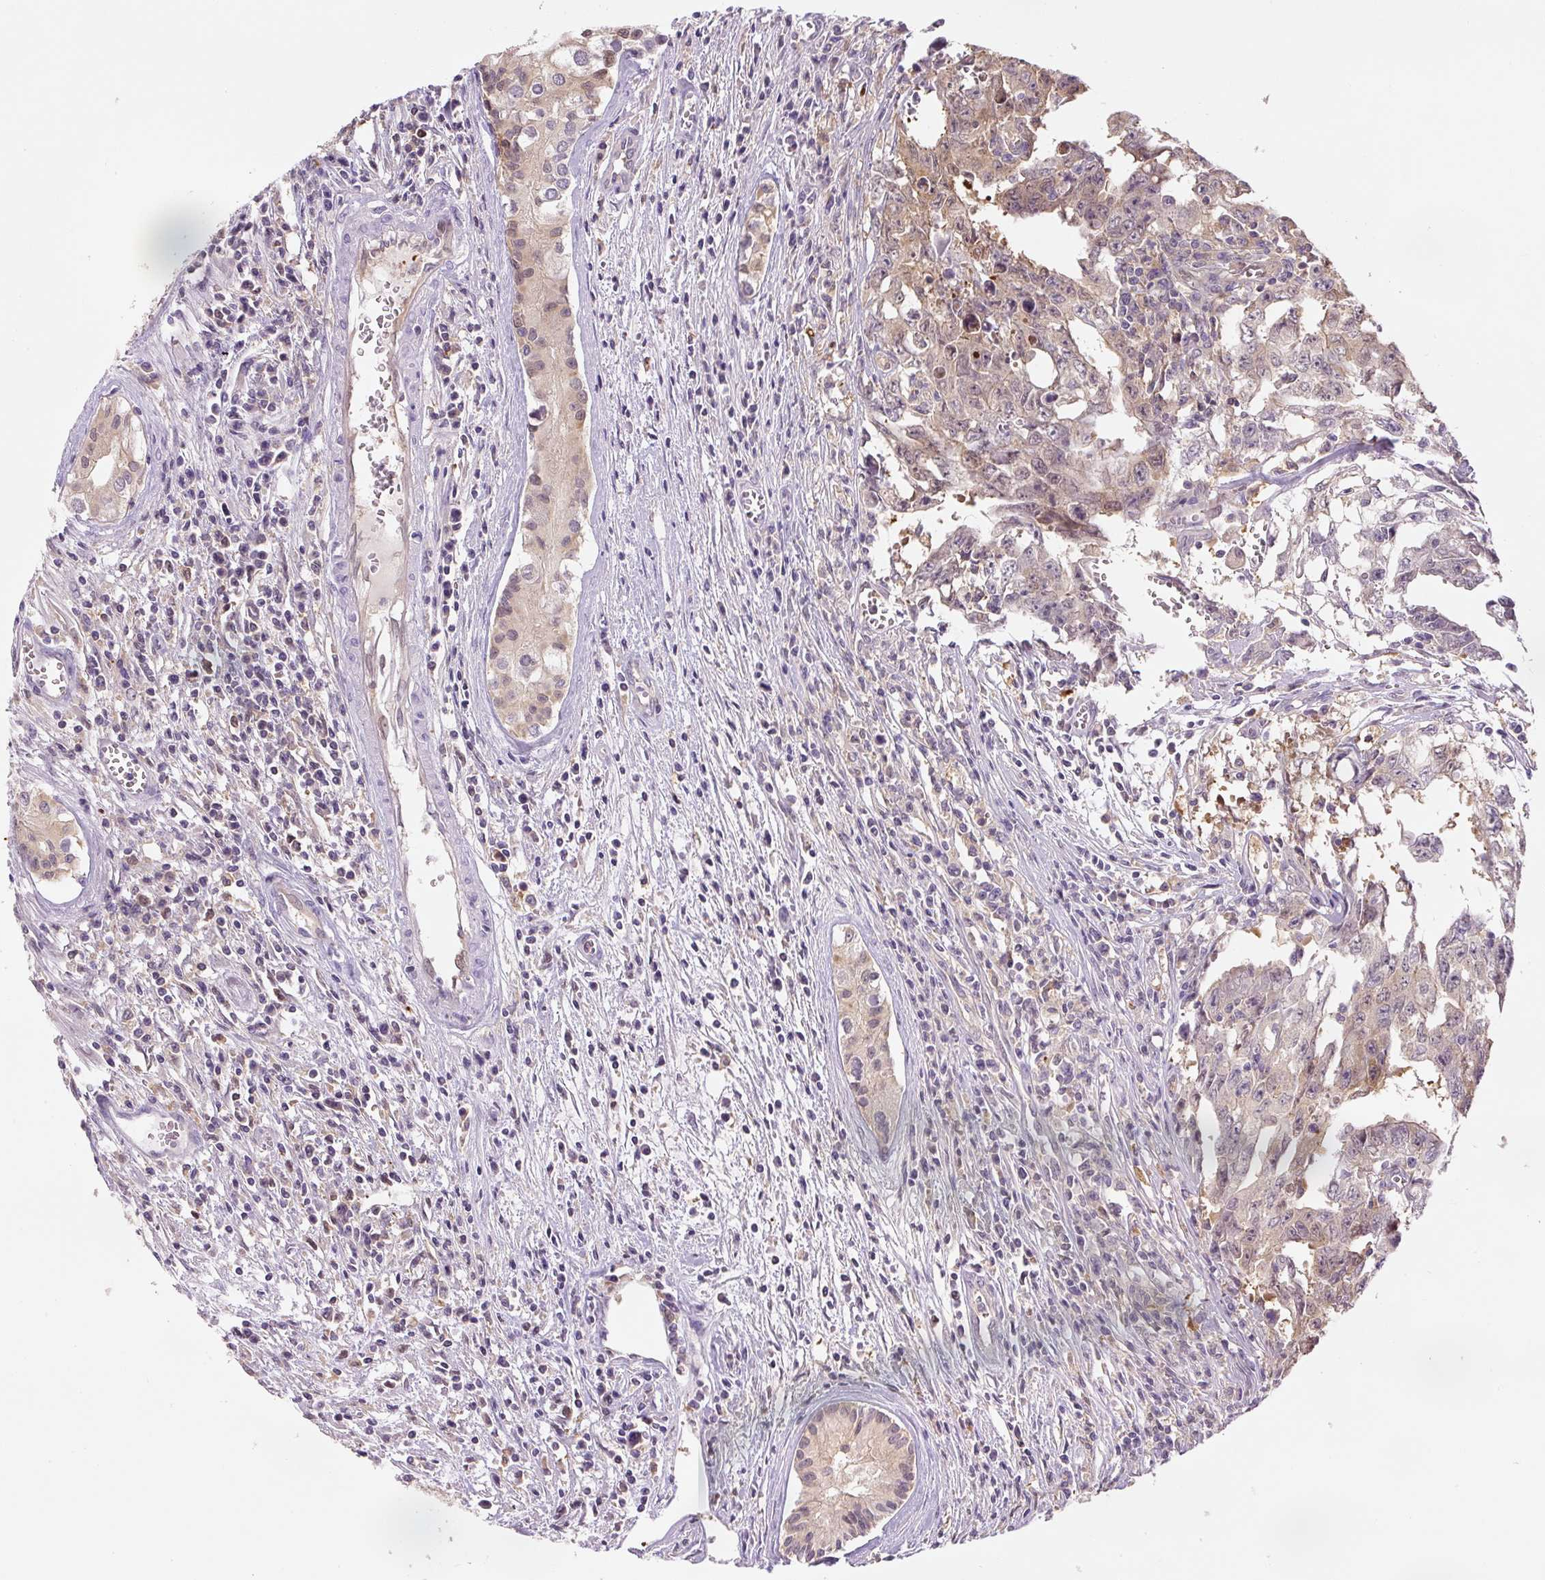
{"staining": {"intensity": "weak", "quantity": "<25%", "location": "cytoplasmic/membranous"}, "tissue": "testis cancer", "cell_type": "Tumor cells", "image_type": "cancer", "snomed": [{"axis": "morphology", "description": "Carcinoma, Embryonal, NOS"}, {"axis": "topography", "description": "Testis"}], "caption": "IHC histopathology image of testis cancer stained for a protein (brown), which reveals no expression in tumor cells.", "gene": "SPSB2", "patient": {"sex": "male", "age": 24}}